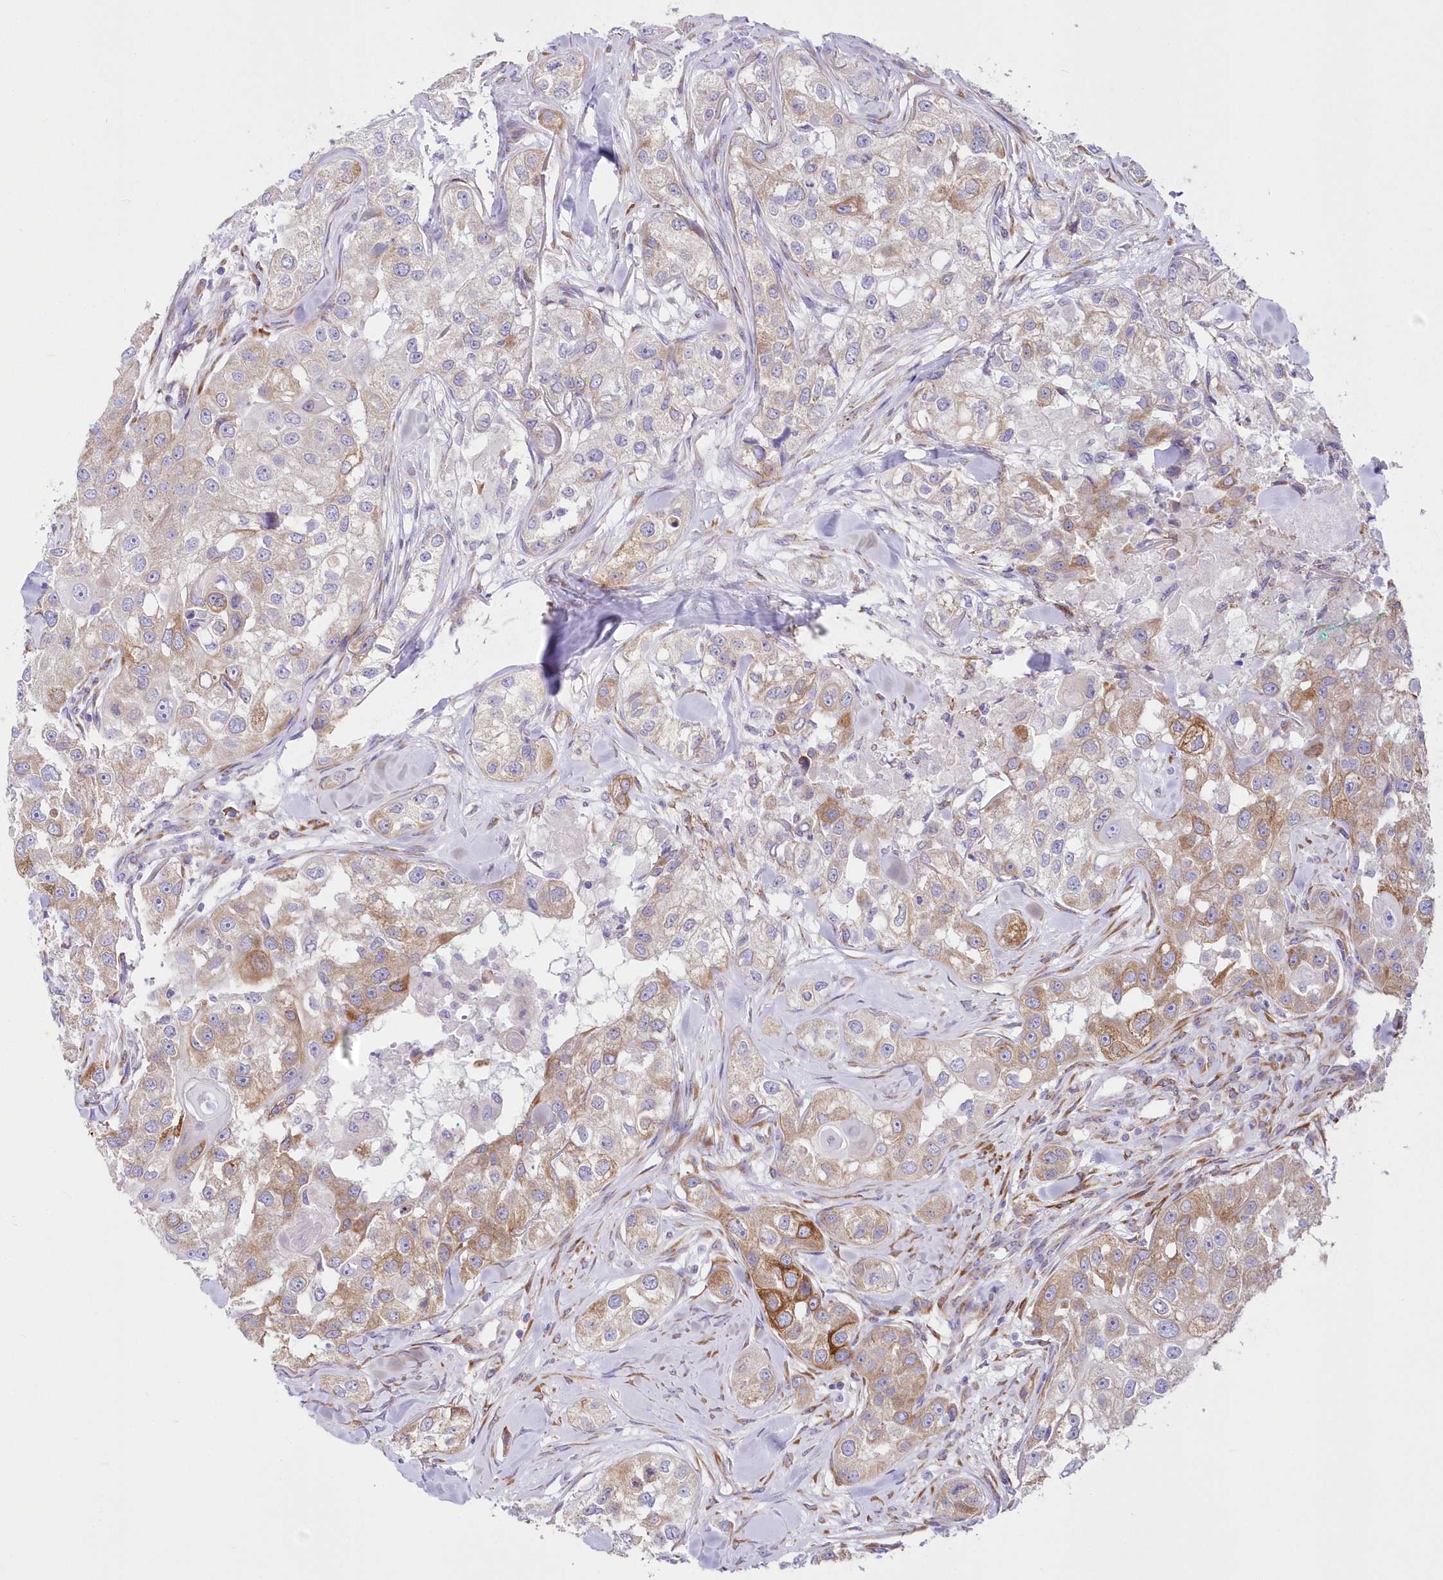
{"staining": {"intensity": "moderate", "quantity": "25%-75%", "location": "cytoplasmic/membranous"}, "tissue": "head and neck cancer", "cell_type": "Tumor cells", "image_type": "cancer", "snomed": [{"axis": "morphology", "description": "Normal tissue, NOS"}, {"axis": "morphology", "description": "Squamous cell carcinoma, NOS"}, {"axis": "topography", "description": "Skeletal muscle"}, {"axis": "topography", "description": "Head-Neck"}], "caption": "Protein expression by IHC demonstrates moderate cytoplasmic/membranous positivity in about 25%-75% of tumor cells in squamous cell carcinoma (head and neck).", "gene": "YTHDC2", "patient": {"sex": "male", "age": 51}}